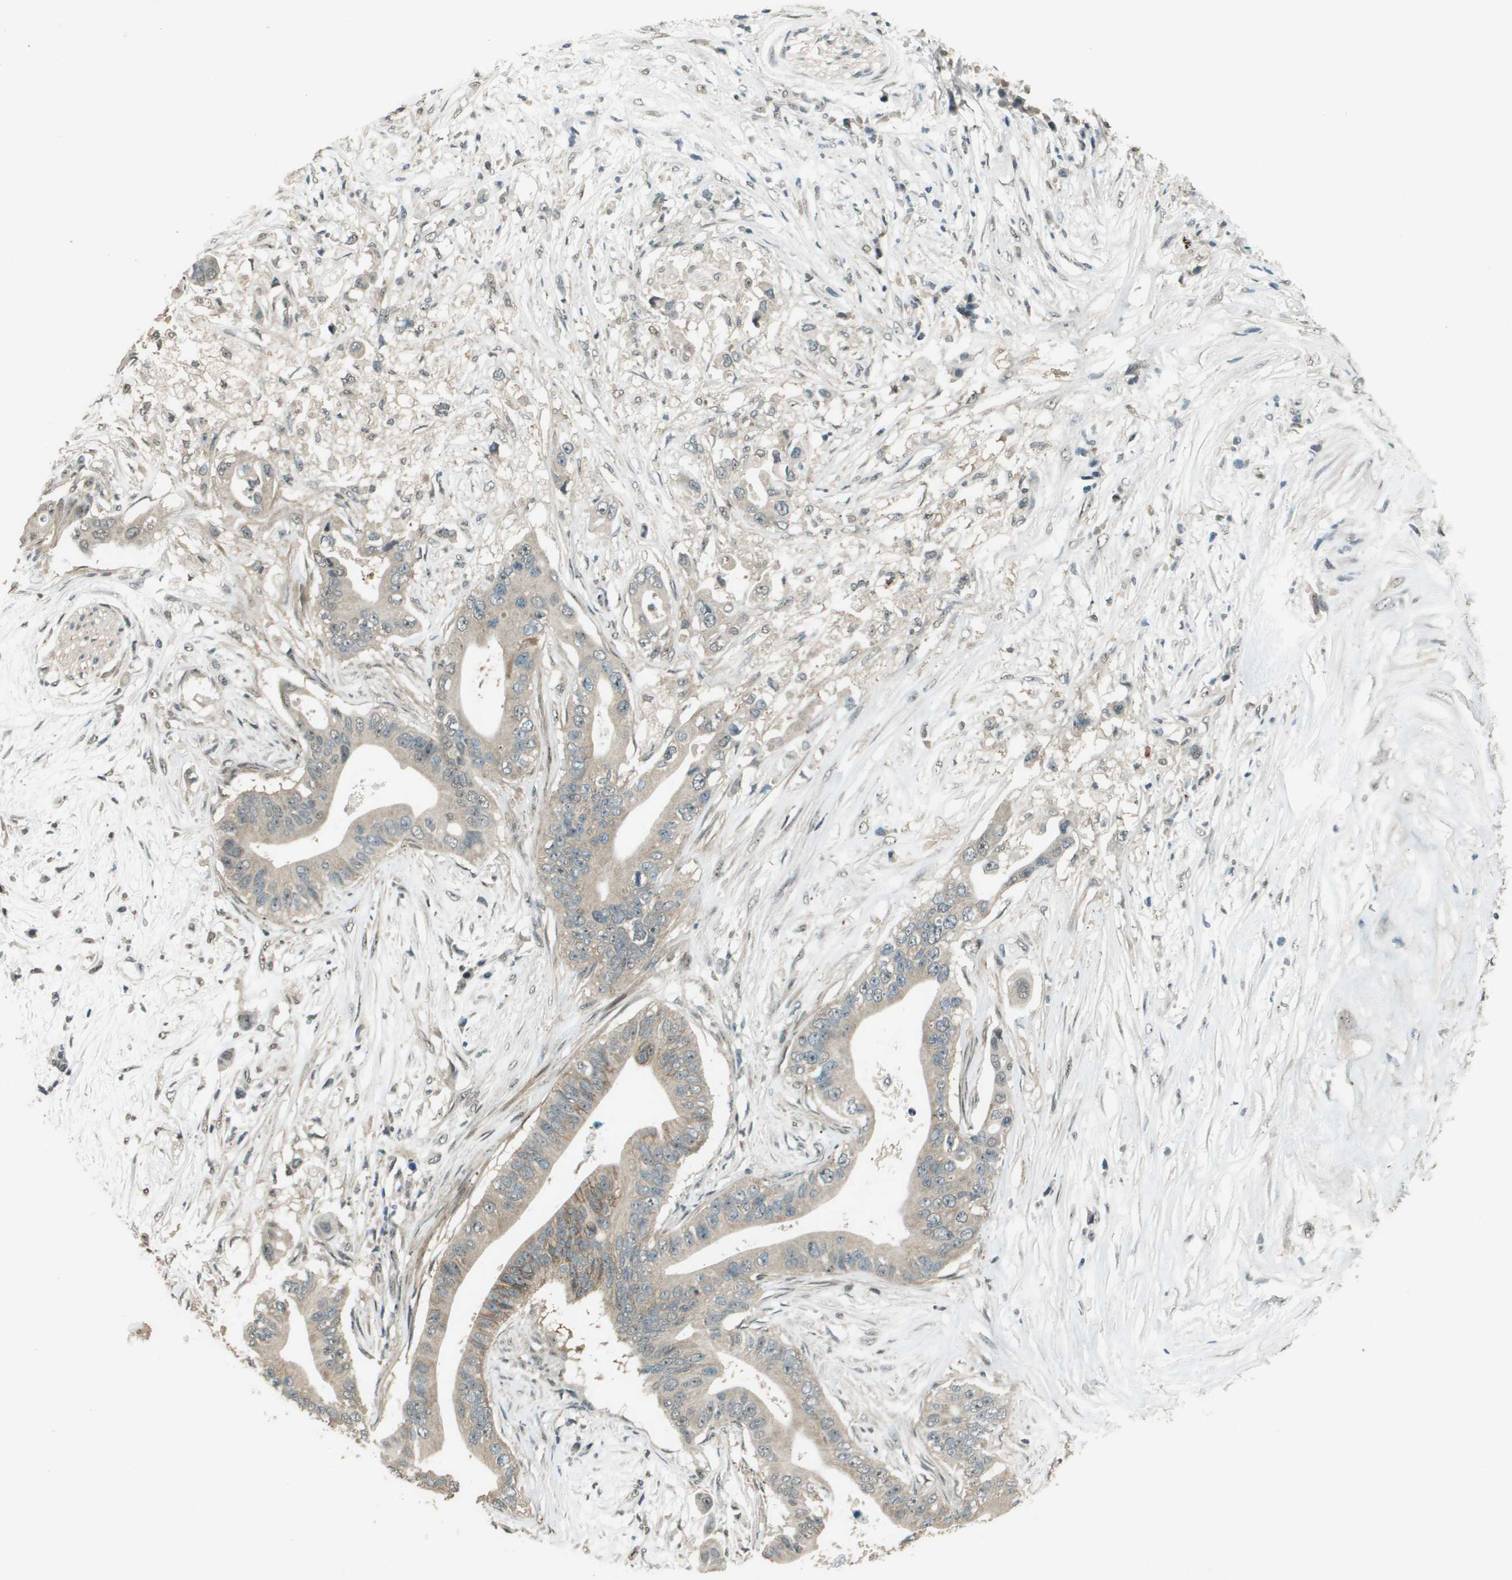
{"staining": {"intensity": "weak", "quantity": ">75%", "location": "cytoplasmic/membranous"}, "tissue": "pancreatic cancer", "cell_type": "Tumor cells", "image_type": "cancer", "snomed": [{"axis": "morphology", "description": "Adenocarcinoma, NOS"}, {"axis": "topography", "description": "Pancreas"}], "caption": "A micrograph showing weak cytoplasmic/membranous positivity in about >75% of tumor cells in pancreatic adenocarcinoma, as visualized by brown immunohistochemical staining.", "gene": "SDC3", "patient": {"sex": "male", "age": 77}}